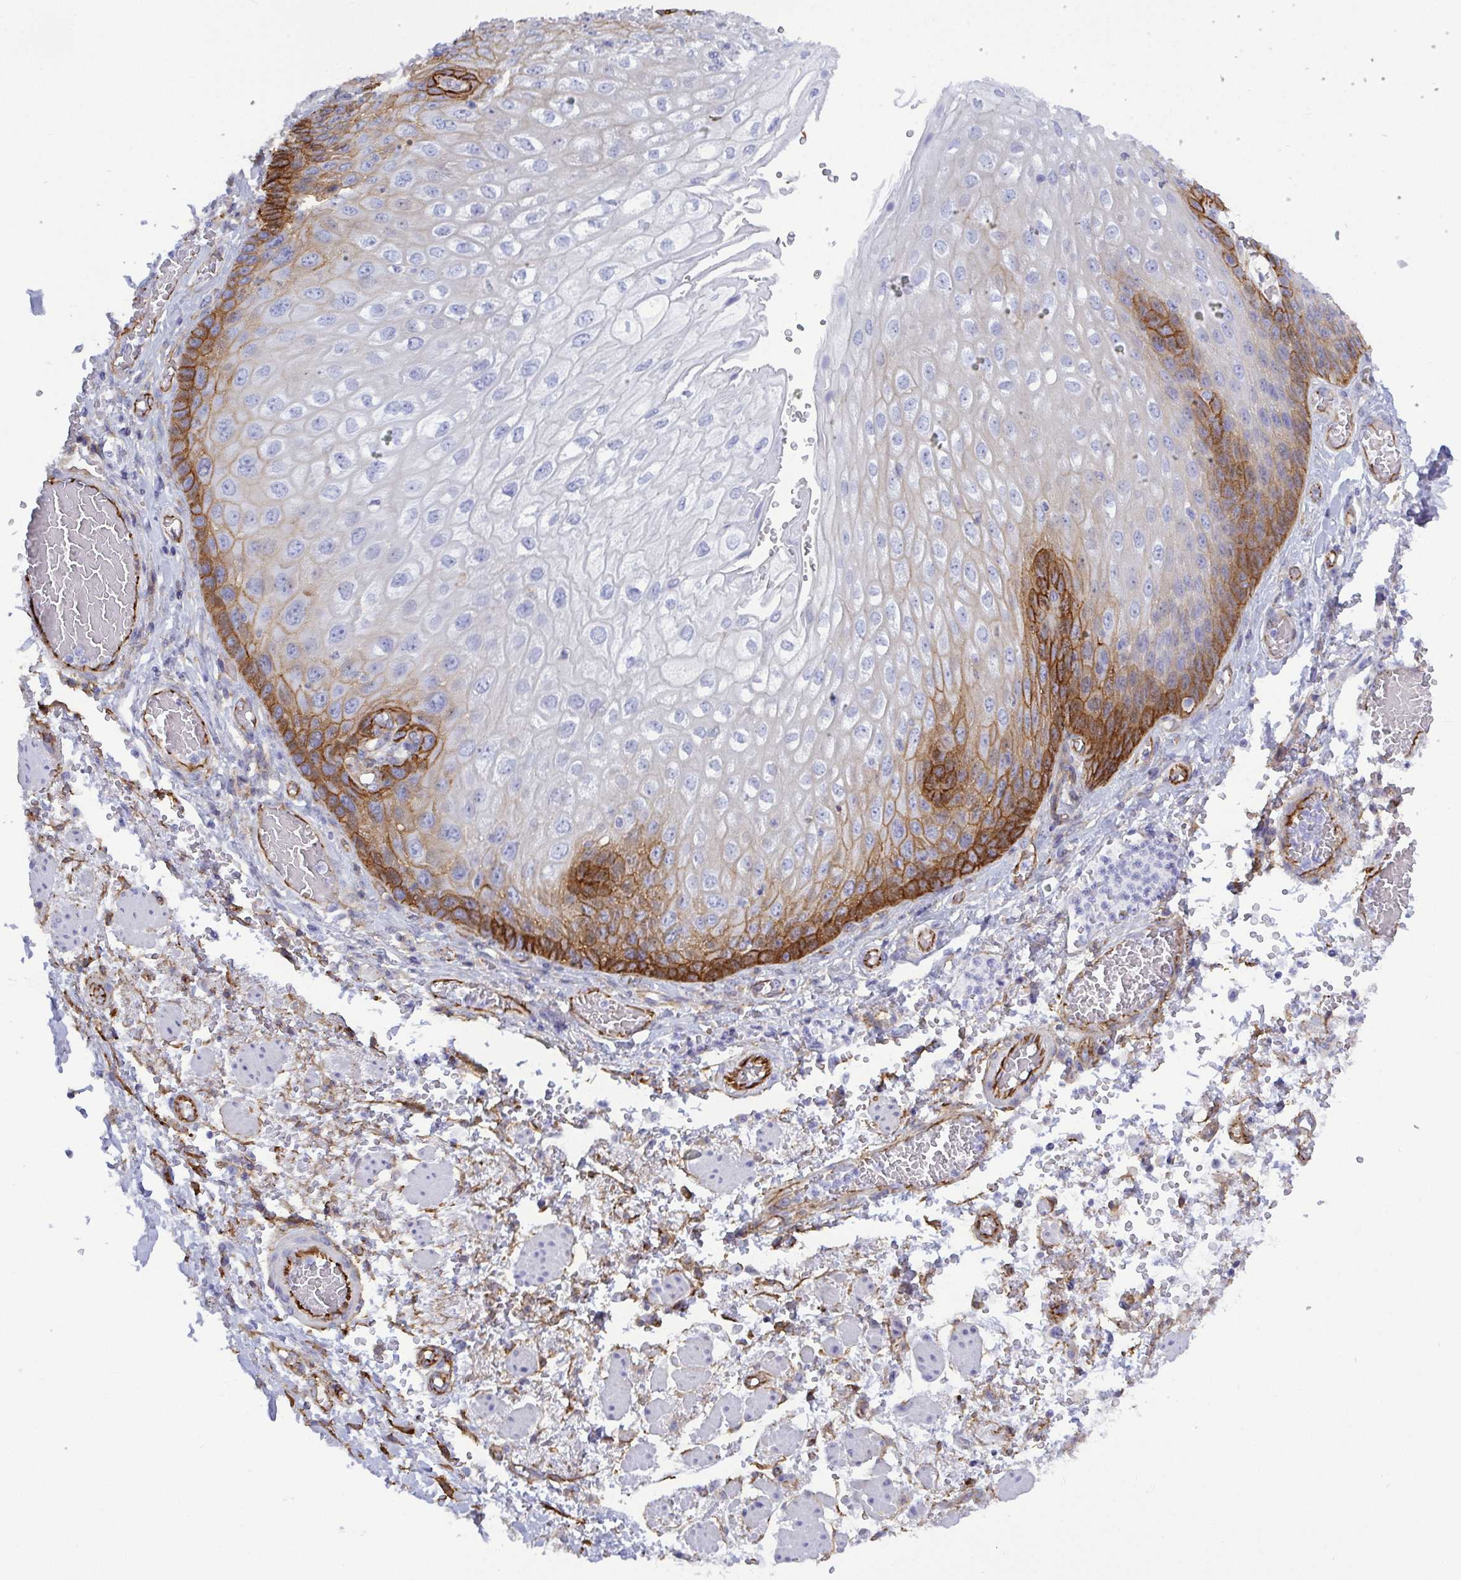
{"staining": {"intensity": "strong", "quantity": "<25%", "location": "cytoplasmic/membranous"}, "tissue": "esophagus", "cell_type": "Squamous epithelial cells", "image_type": "normal", "snomed": [{"axis": "morphology", "description": "Normal tissue, NOS"}, {"axis": "morphology", "description": "Adenocarcinoma, NOS"}, {"axis": "topography", "description": "Esophagus"}], "caption": "High-magnification brightfield microscopy of unremarkable esophagus stained with DAB (brown) and counterstained with hematoxylin (blue). squamous epithelial cells exhibit strong cytoplasmic/membranous staining is appreciated in about<25% of cells.", "gene": "LIMA1", "patient": {"sex": "male", "age": 81}}